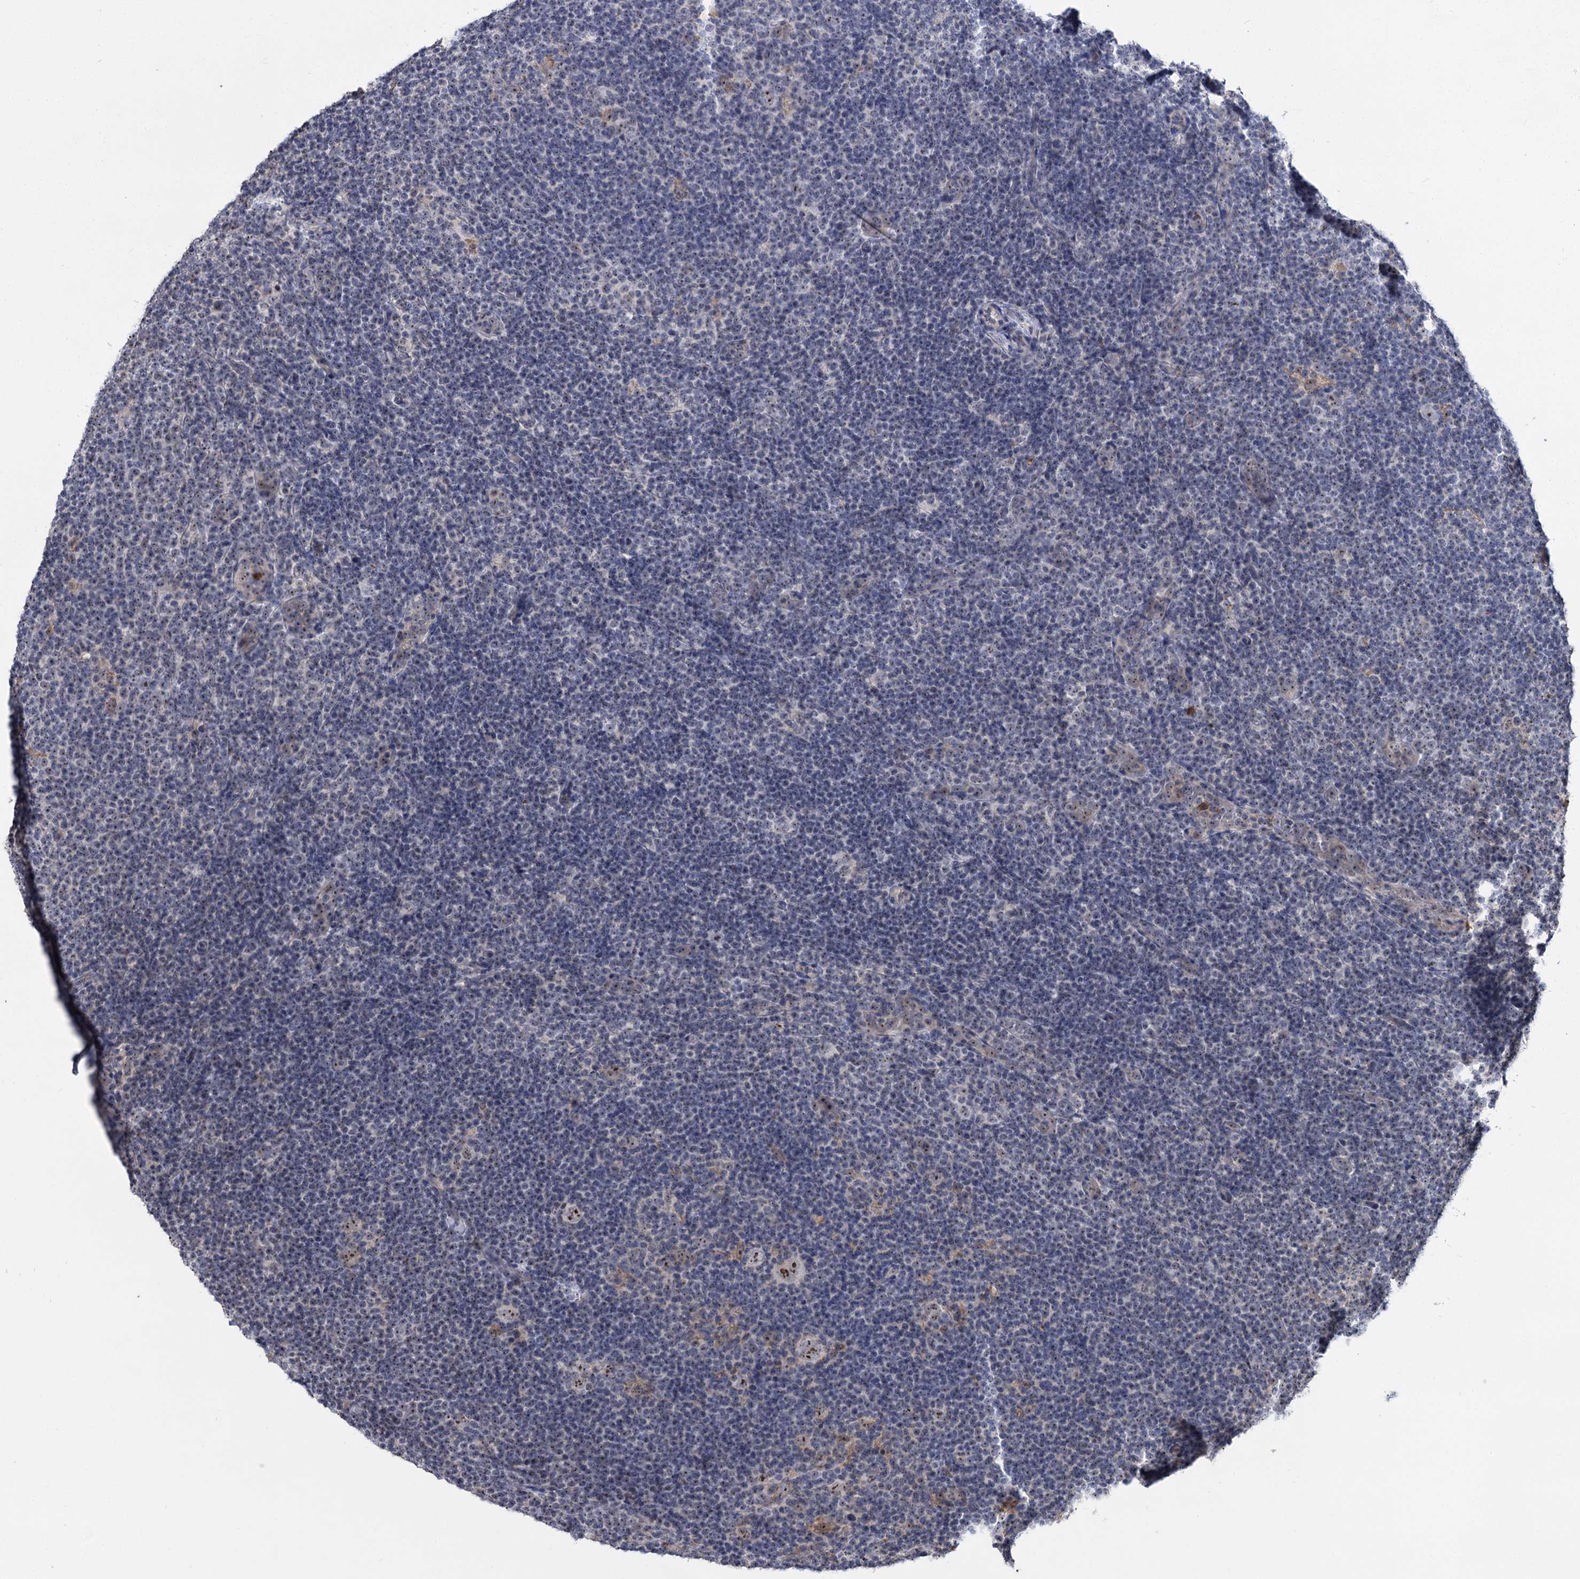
{"staining": {"intensity": "moderate", "quantity": ">75%", "location": "nuclear"}, "tissue": "lymphoma", "cell_type": "Tumor cells", "image_type": "cancer", "snomed": [{"axis": "morphology", "description": "Hodgkin's disease, NOS"}, {"axis": "topography", "description": "Lymph node"}], "caption": "This image demonstrates lymphoma stained with immunohistochemistry to label a protein in brown. The nuclear of tumor cells show moderate positivity for the protein. Nuclei are counter-stained blue.", "gene": "SUPT20H", "patient": {"sex": "female", "age": 57}}